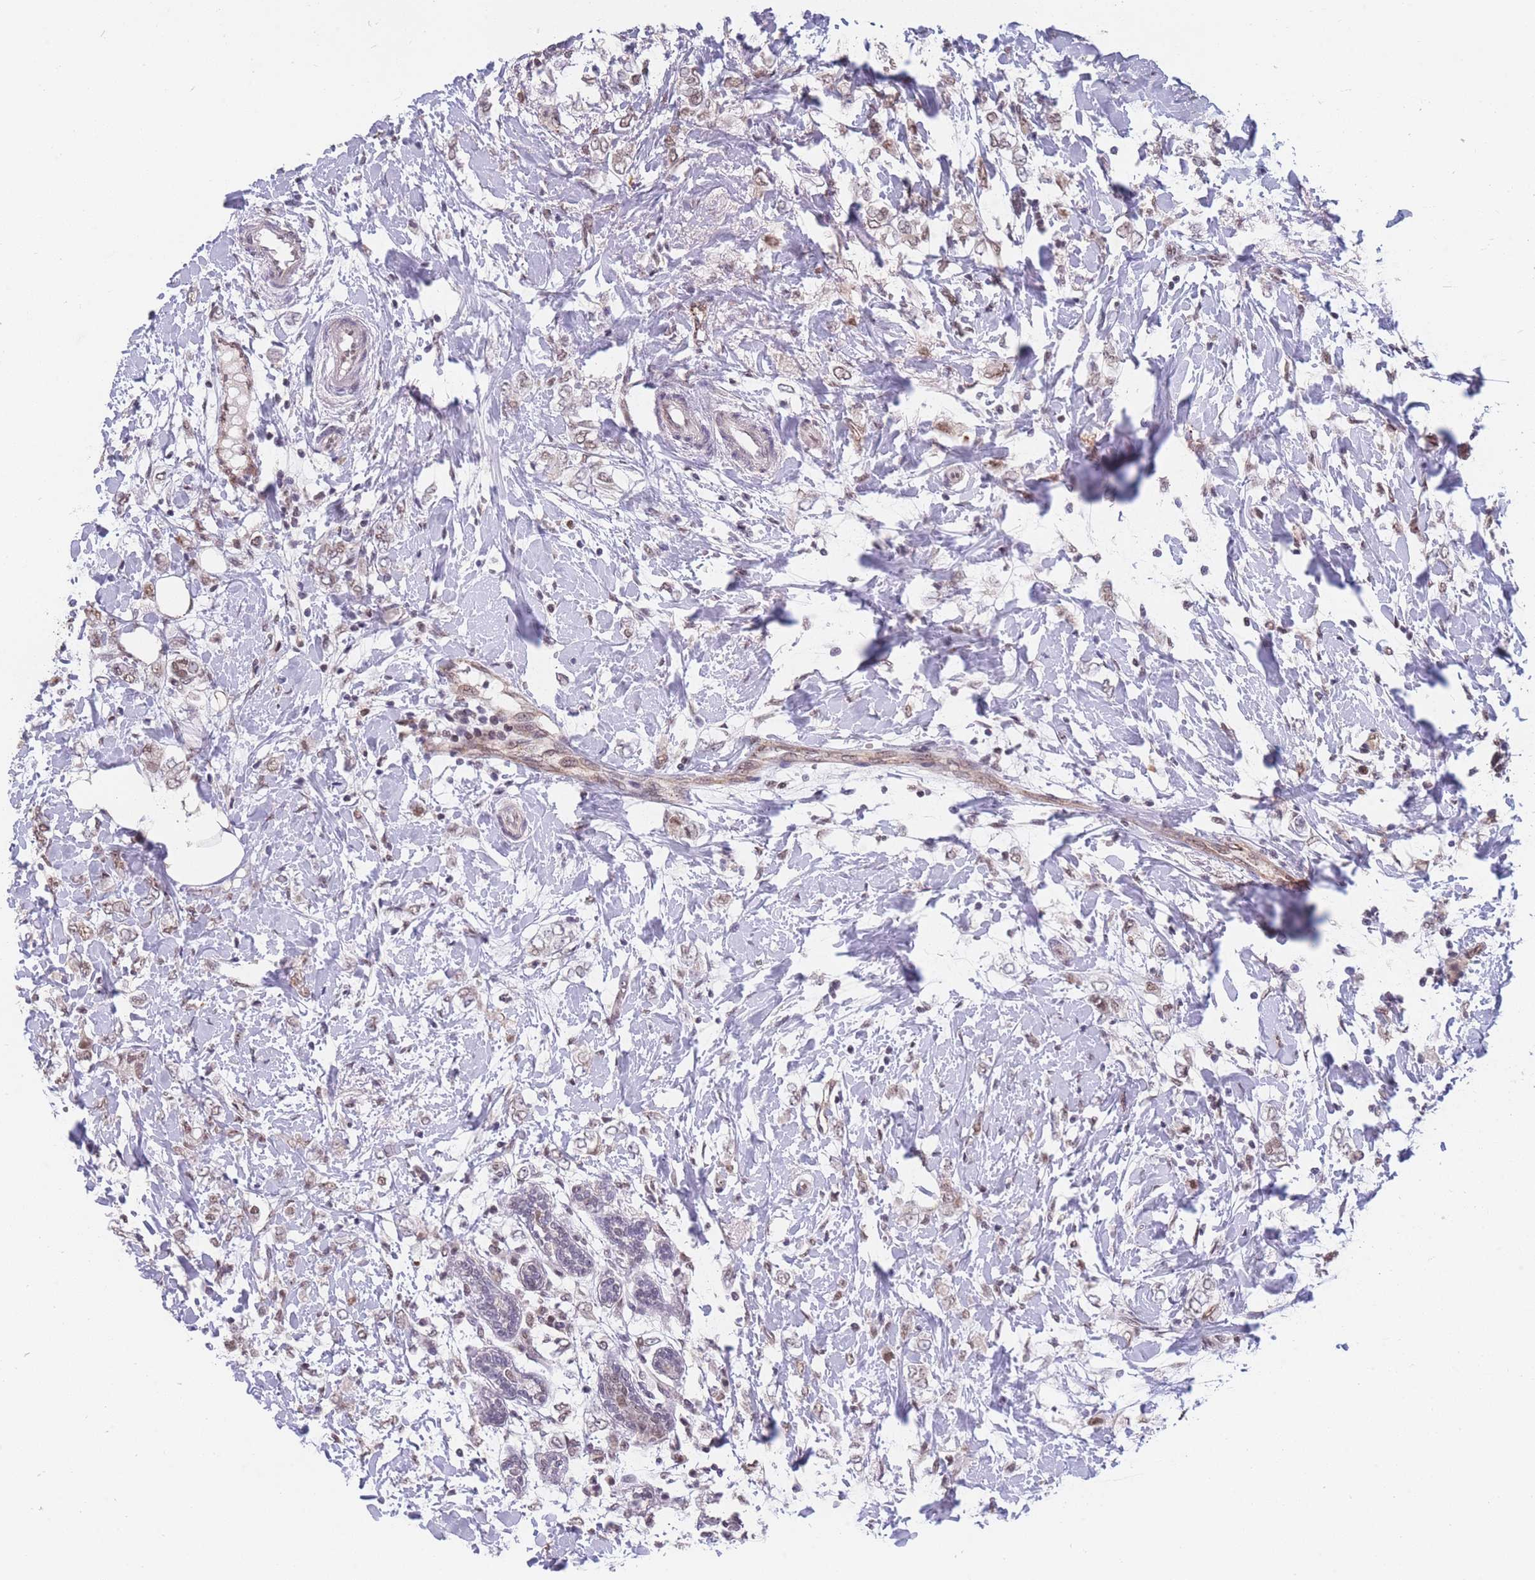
{"staining": {"intensity": "weak", "quantity": ">75%", "location": "nuclear"}, "tissue": "breast cancer", "cell_type": "Tumor cells", "image_type": "cancer", "snomed": [{"axis": "morphology", "description": "Normal tissue, NOS"}, {"axis": "morphology", "description": "Lobular carcinoma"}, {"axis": "topography", "description": "Breast"}], "caption": "Protein analysis of breast lobular carcinoma tissue reveals weak nuclear expression in approximately >75% of tumor cells. The protein is shown in brown color, while the nuclei are stained blue.", "gene": "SNRPA1", "patient": {"sex": "female", "age": 47}}